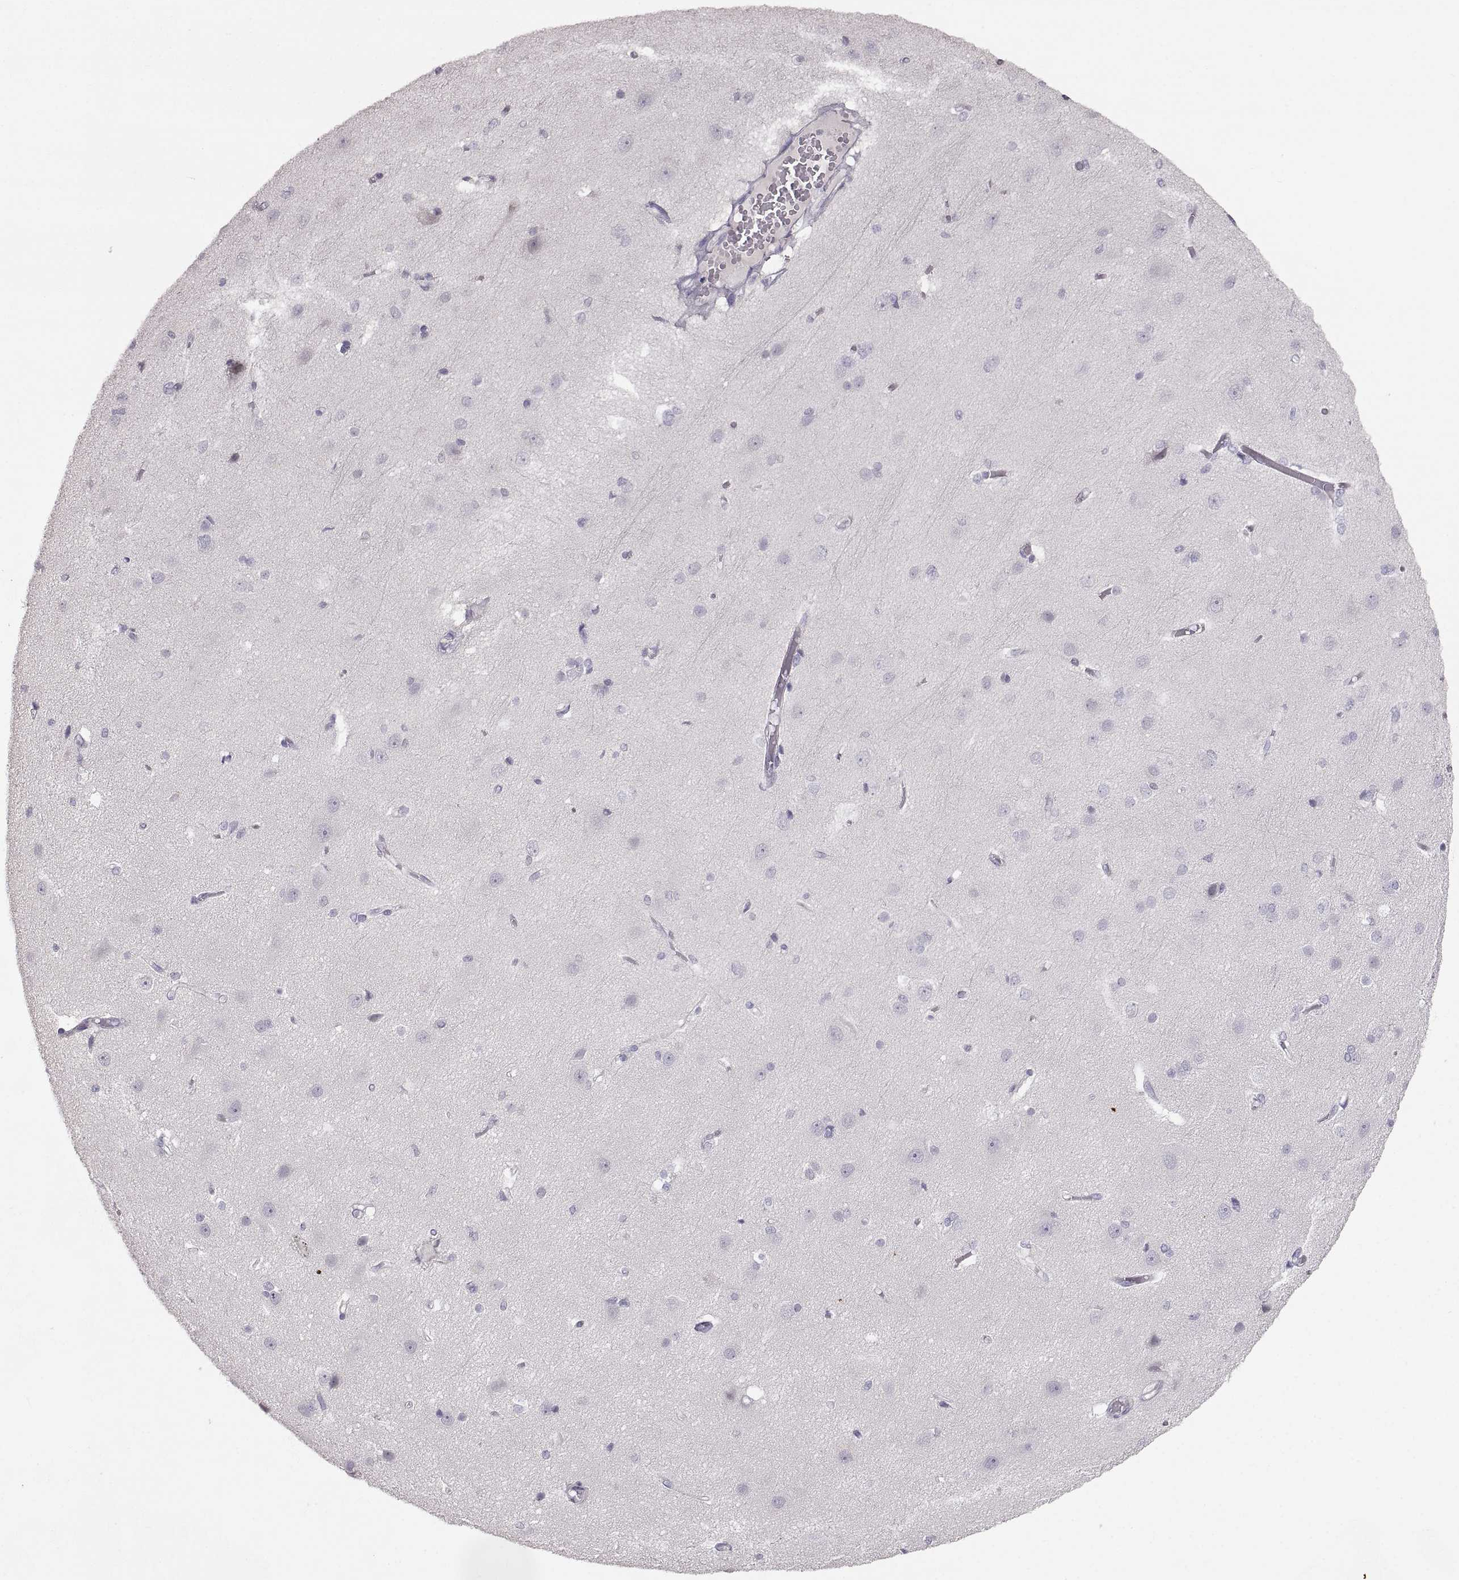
{"staining": {"intensity": "negative", "quantity": "none", "location": "none"}, "tissue": "cerebral cortex", "cell_type": "Endothelial cells", "image_type": "normal", "snomed": [{"axis": "morphology", "description": "Normal tissue, NOS"}, {"axis": "topography", "description": "Cerebral cortex"}], "caption": "IHC micrograph of normal human cerebral cortex stained for a protein (brown), which exhibits no positivity in endothelial cells. (DAB (3,3'-diaminobenzidine) immunohistochemistry (IHC), high magnification).", "gene": "ZNF185", "patient": {"sex": "male", "age": 37}}